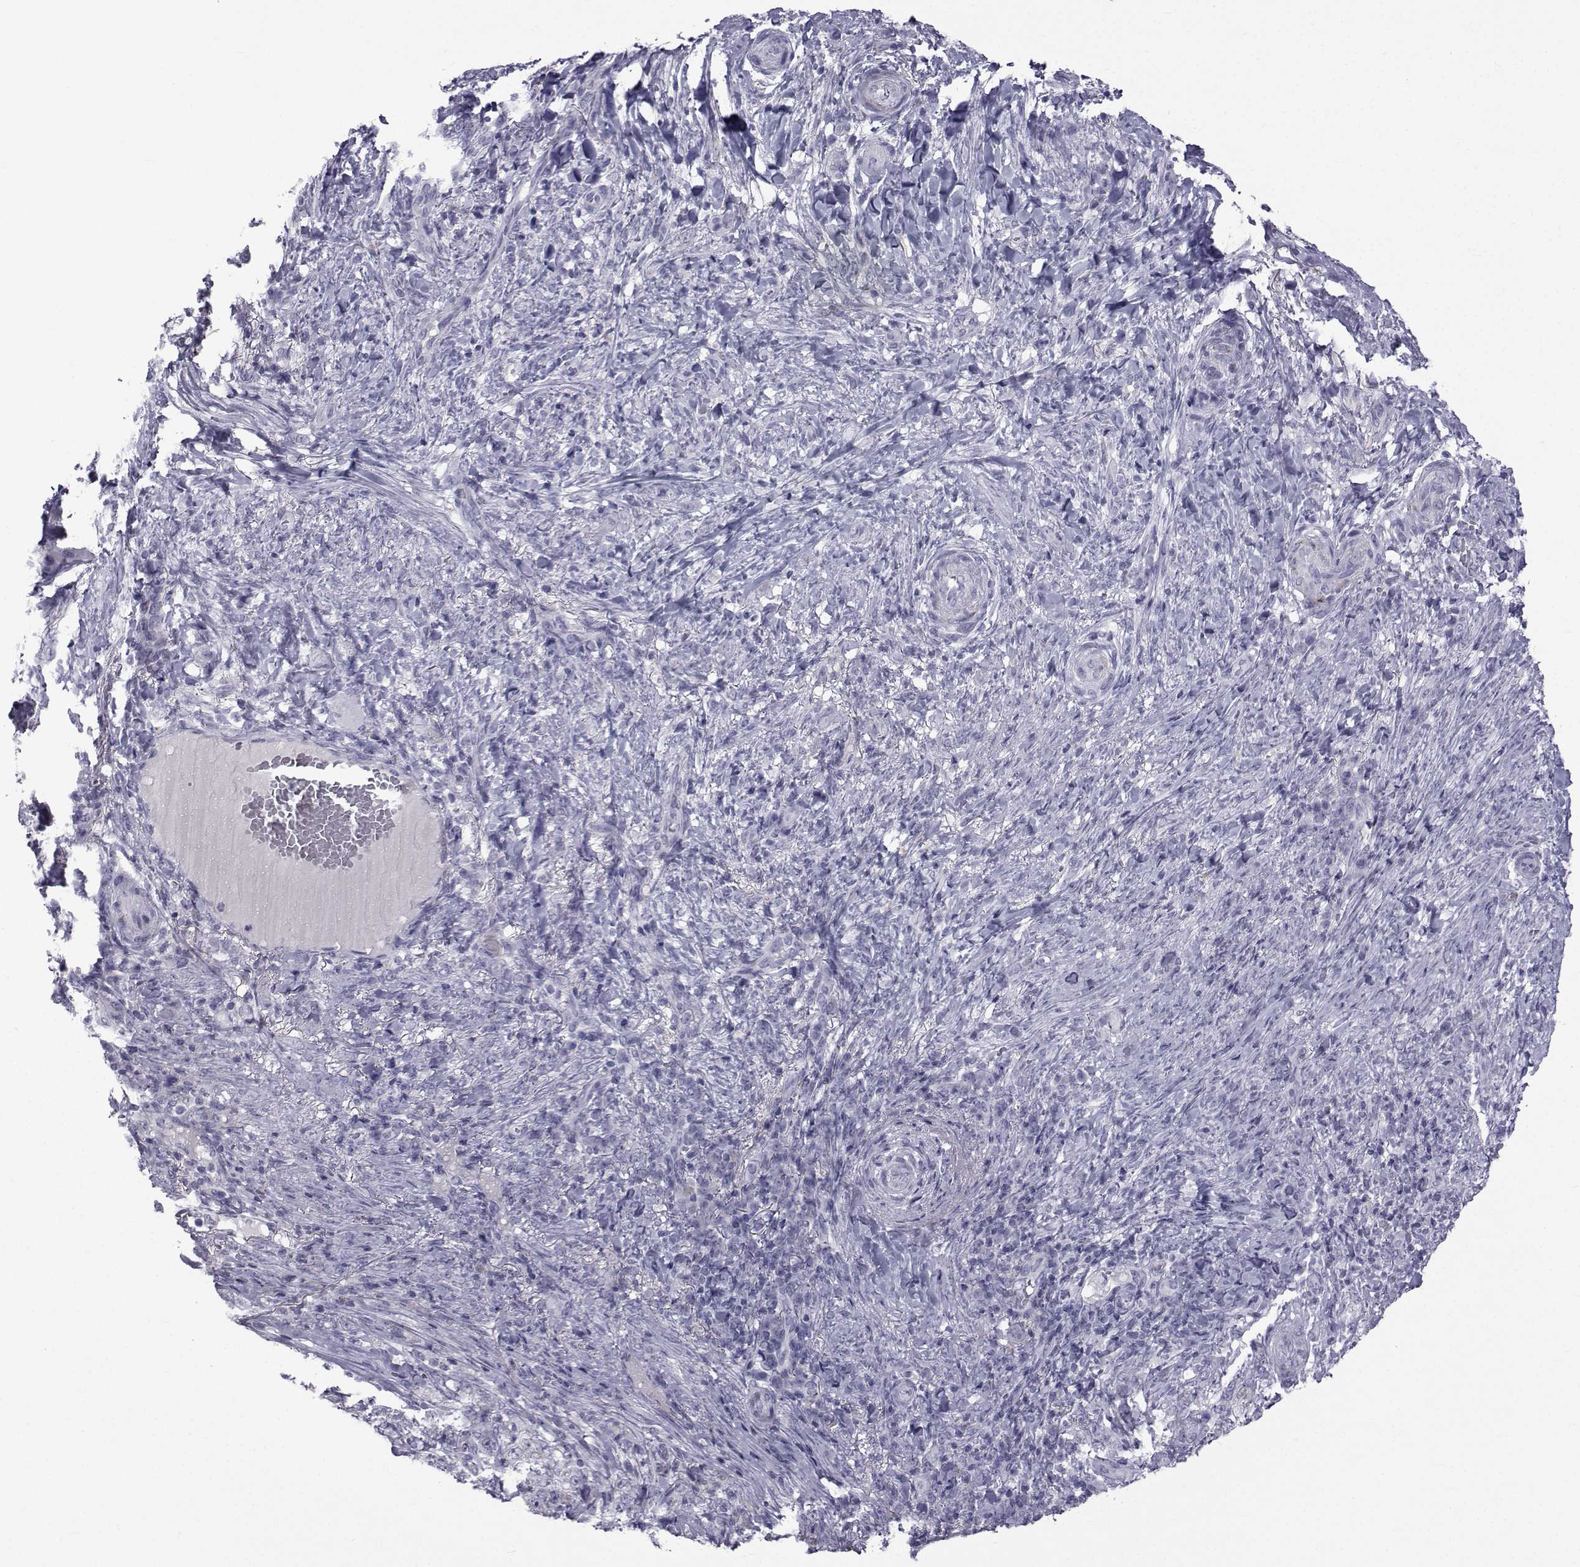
{"staining": {"intensity": "negative", "quantity": "none", "location": "none"}, "tissue": "skin cancer", "cell_type": "Tumor cells", "image_type": "cancer", "snomed": [{"axis": "morphology", "description": "Basal cell carcinoma"}, {"axis": "topography", "description": "Skin"}], "caption": "Immunohistochemical staining of skin basal cell carcinoma demonstrates no significant staining in tumor cells.", "gene": "FDXR", "patient": {"sex": "female", "age": 69}}